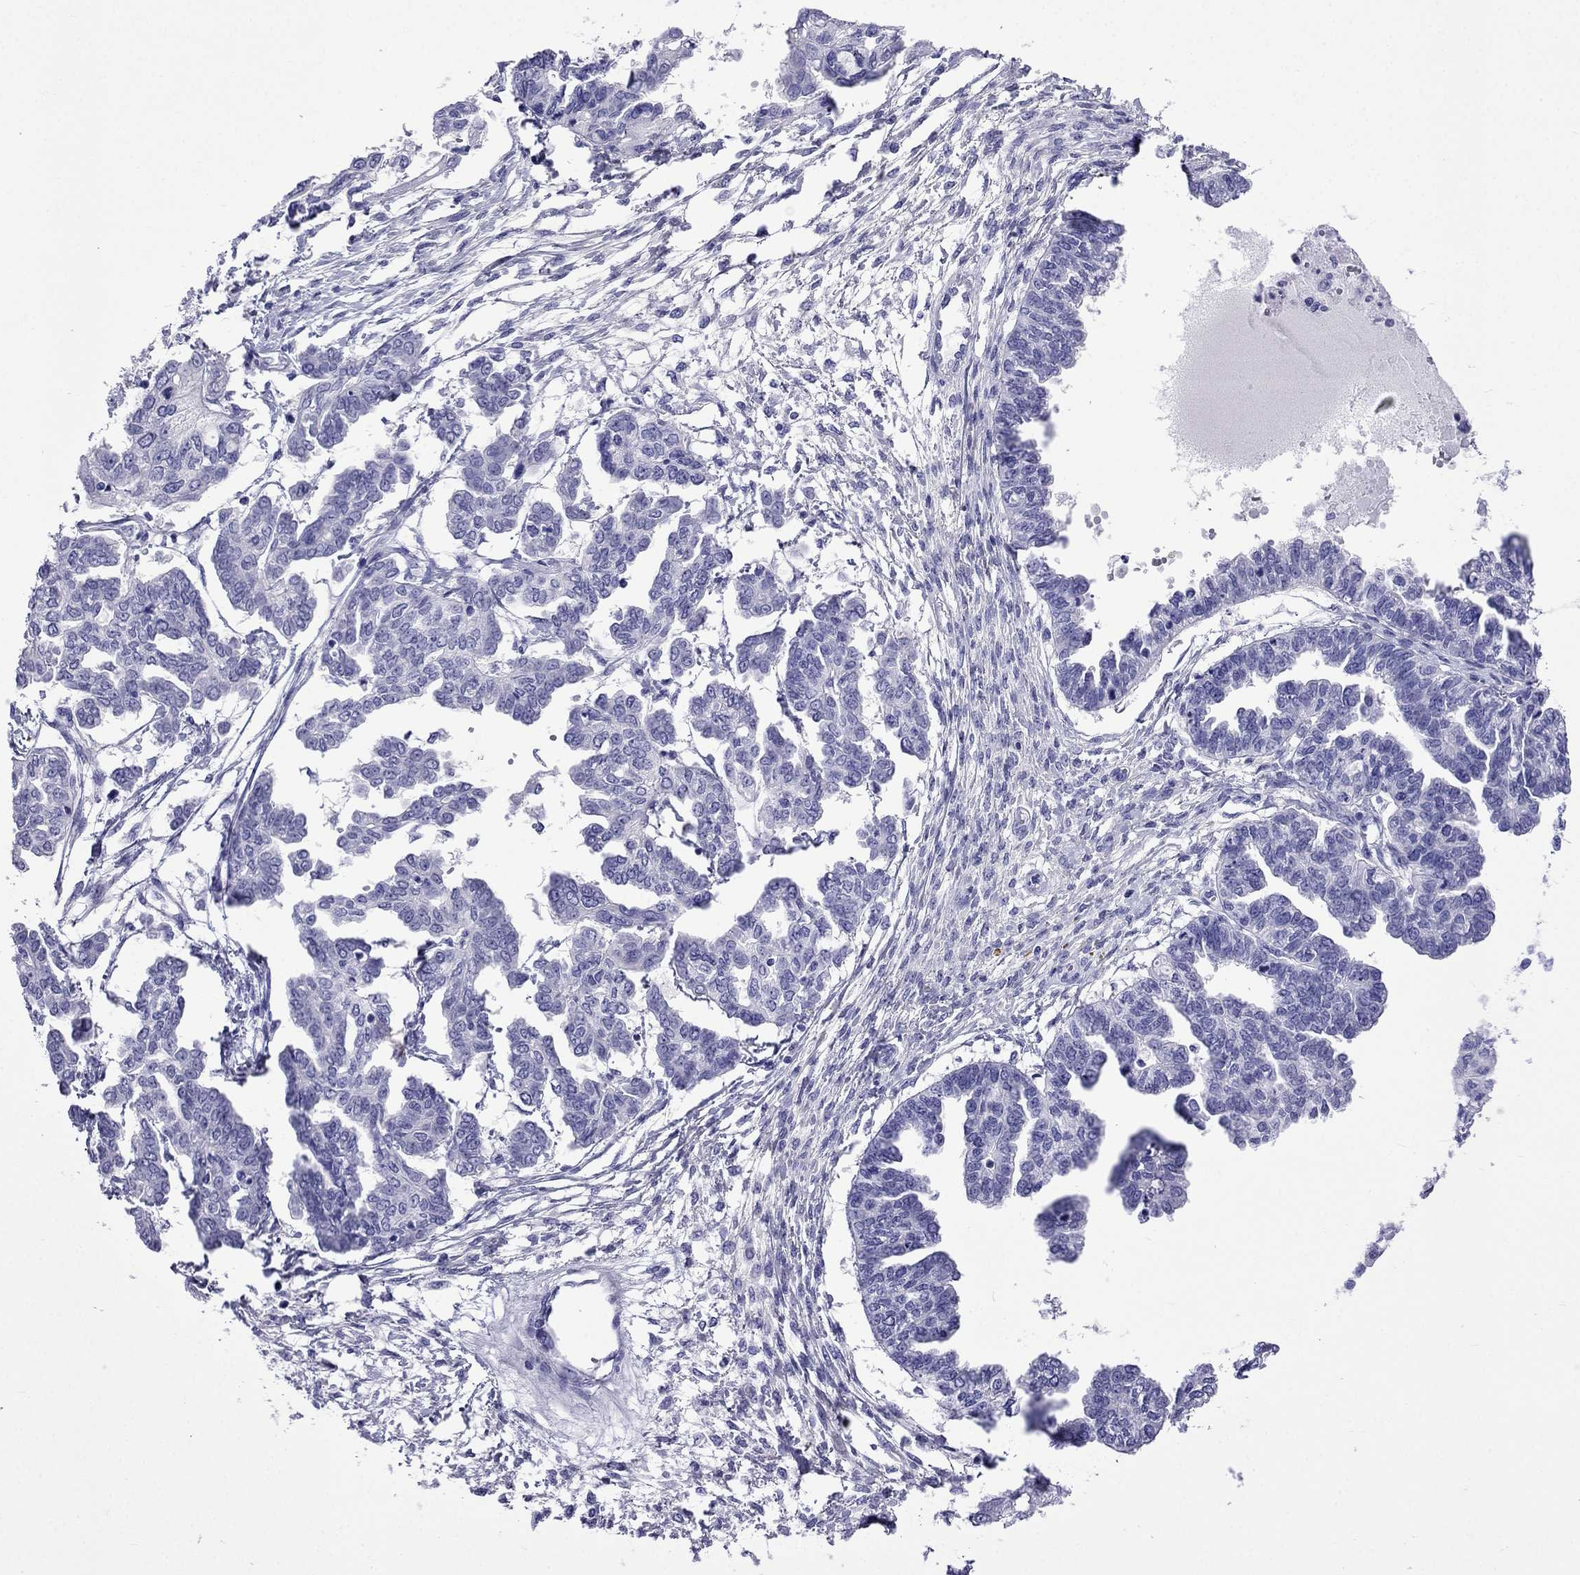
{"staining": {"intensity": "negative", "quantity": "none", "location": "none"}, "tissue": "ovarian cancer", "cell_type": "Tumor cells", "image_type": "cancer", "snomed": [{"axis": "morphology", "description": "Cystadenocarcinoma, serous, NOS"}, {"axis": "topography", "description": "Ovary"}], "caption": "IHC micrograph of neoplastic tissue: ovarian cancer (serous cystadenocarcinoma) stained with DAB (3,3'-diaminobenzidine) reveals no significant protein expression in tumor cells.", "gene": "ARR3", "patient": {"sex": "female", "age": 53}}